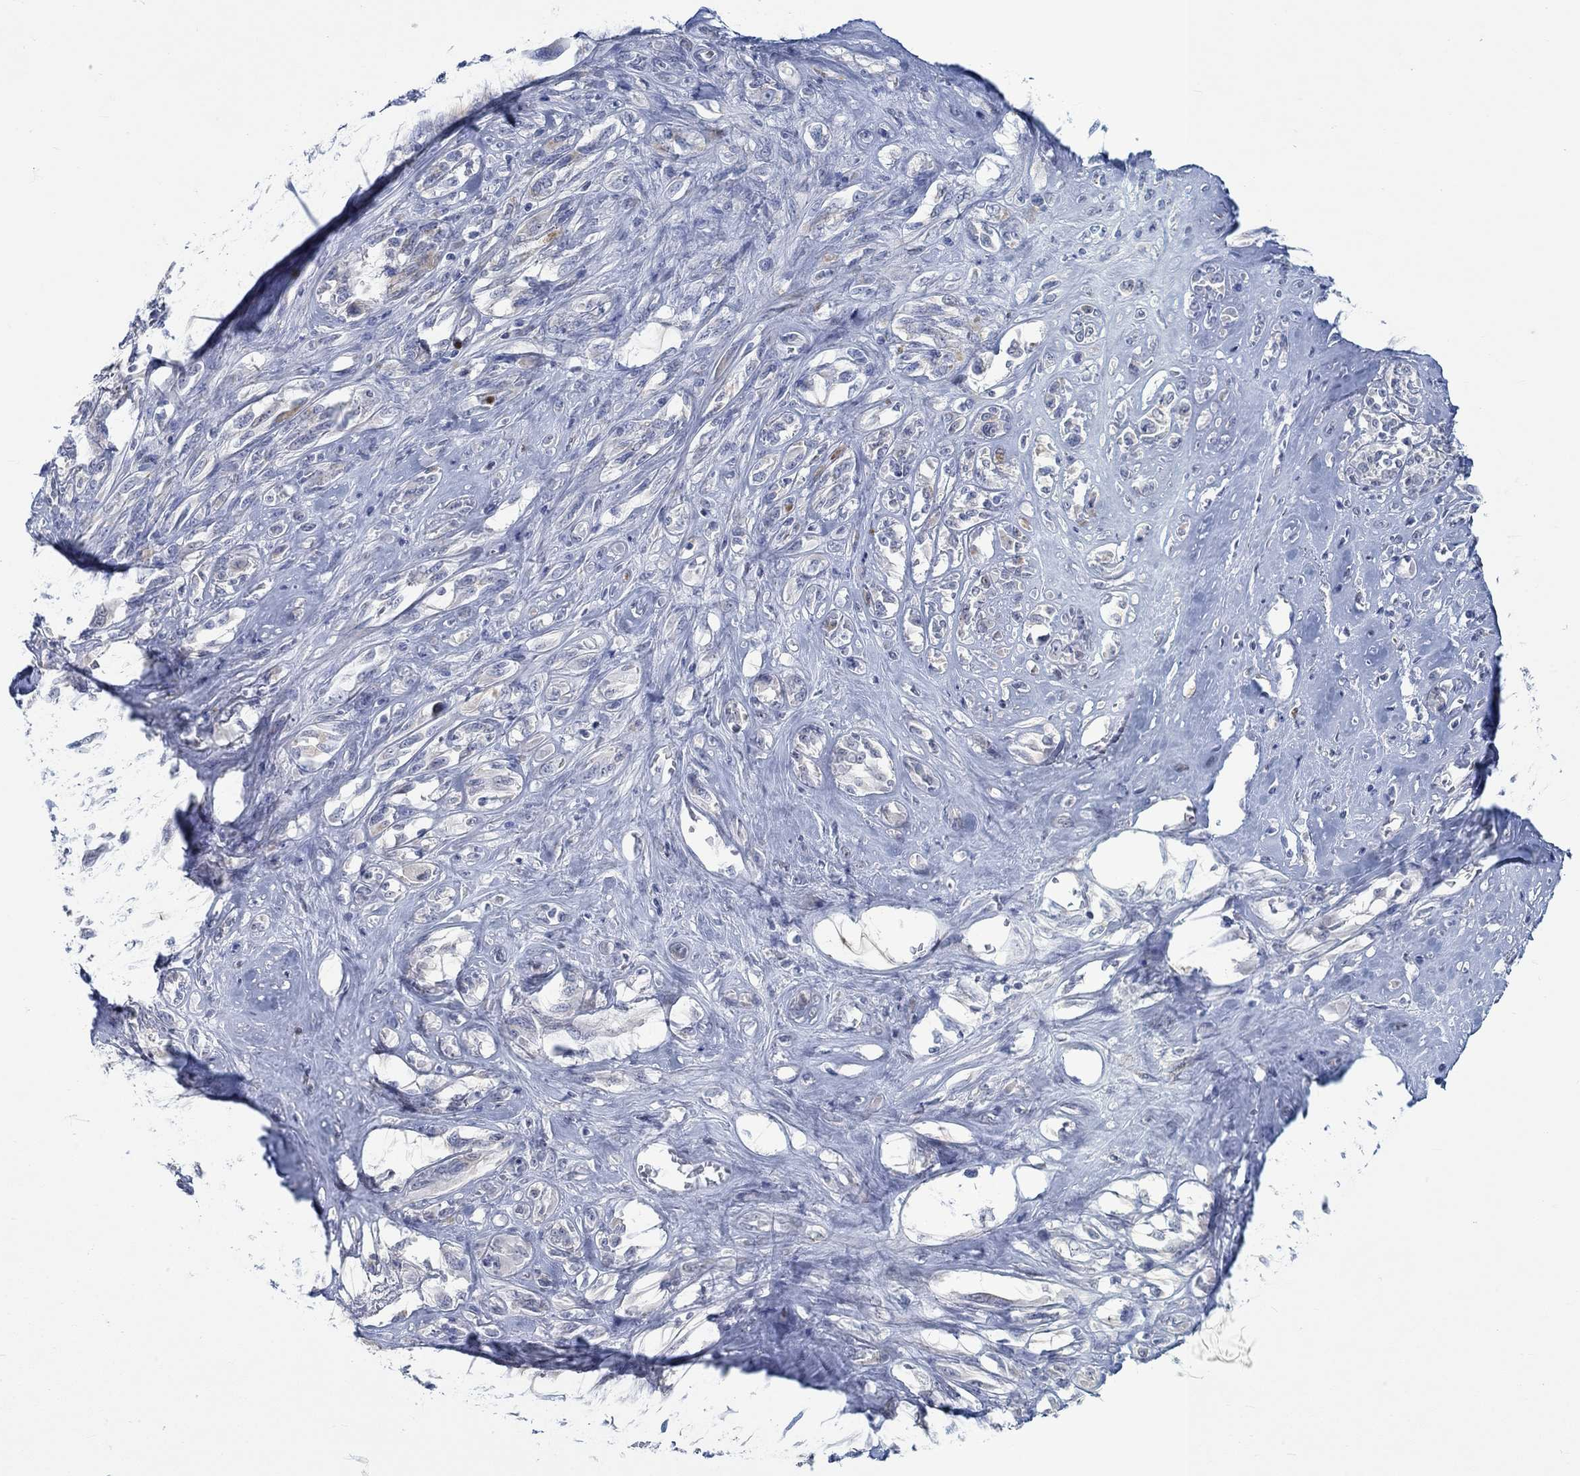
{"staining": {"intensity": "negative", "quantity": "none", "location": "none"}, "tissue": "melanoma", "cell_type": "Tumor cells", "image_type": "cancer", "snomed": [{"axis": "morphology", "description": "Malignant melanoma, NOS"}, {"axis": "topography", "description": "Skin"}], "caption": "High power microscopy histopathology image of an immunohistochemistry (IHC) photomicrograph of malignant melanoma, revealing no significant expression in tumor cells.", "gene": "TEKT4", "patient": {"sex": "female", "age": 91}}